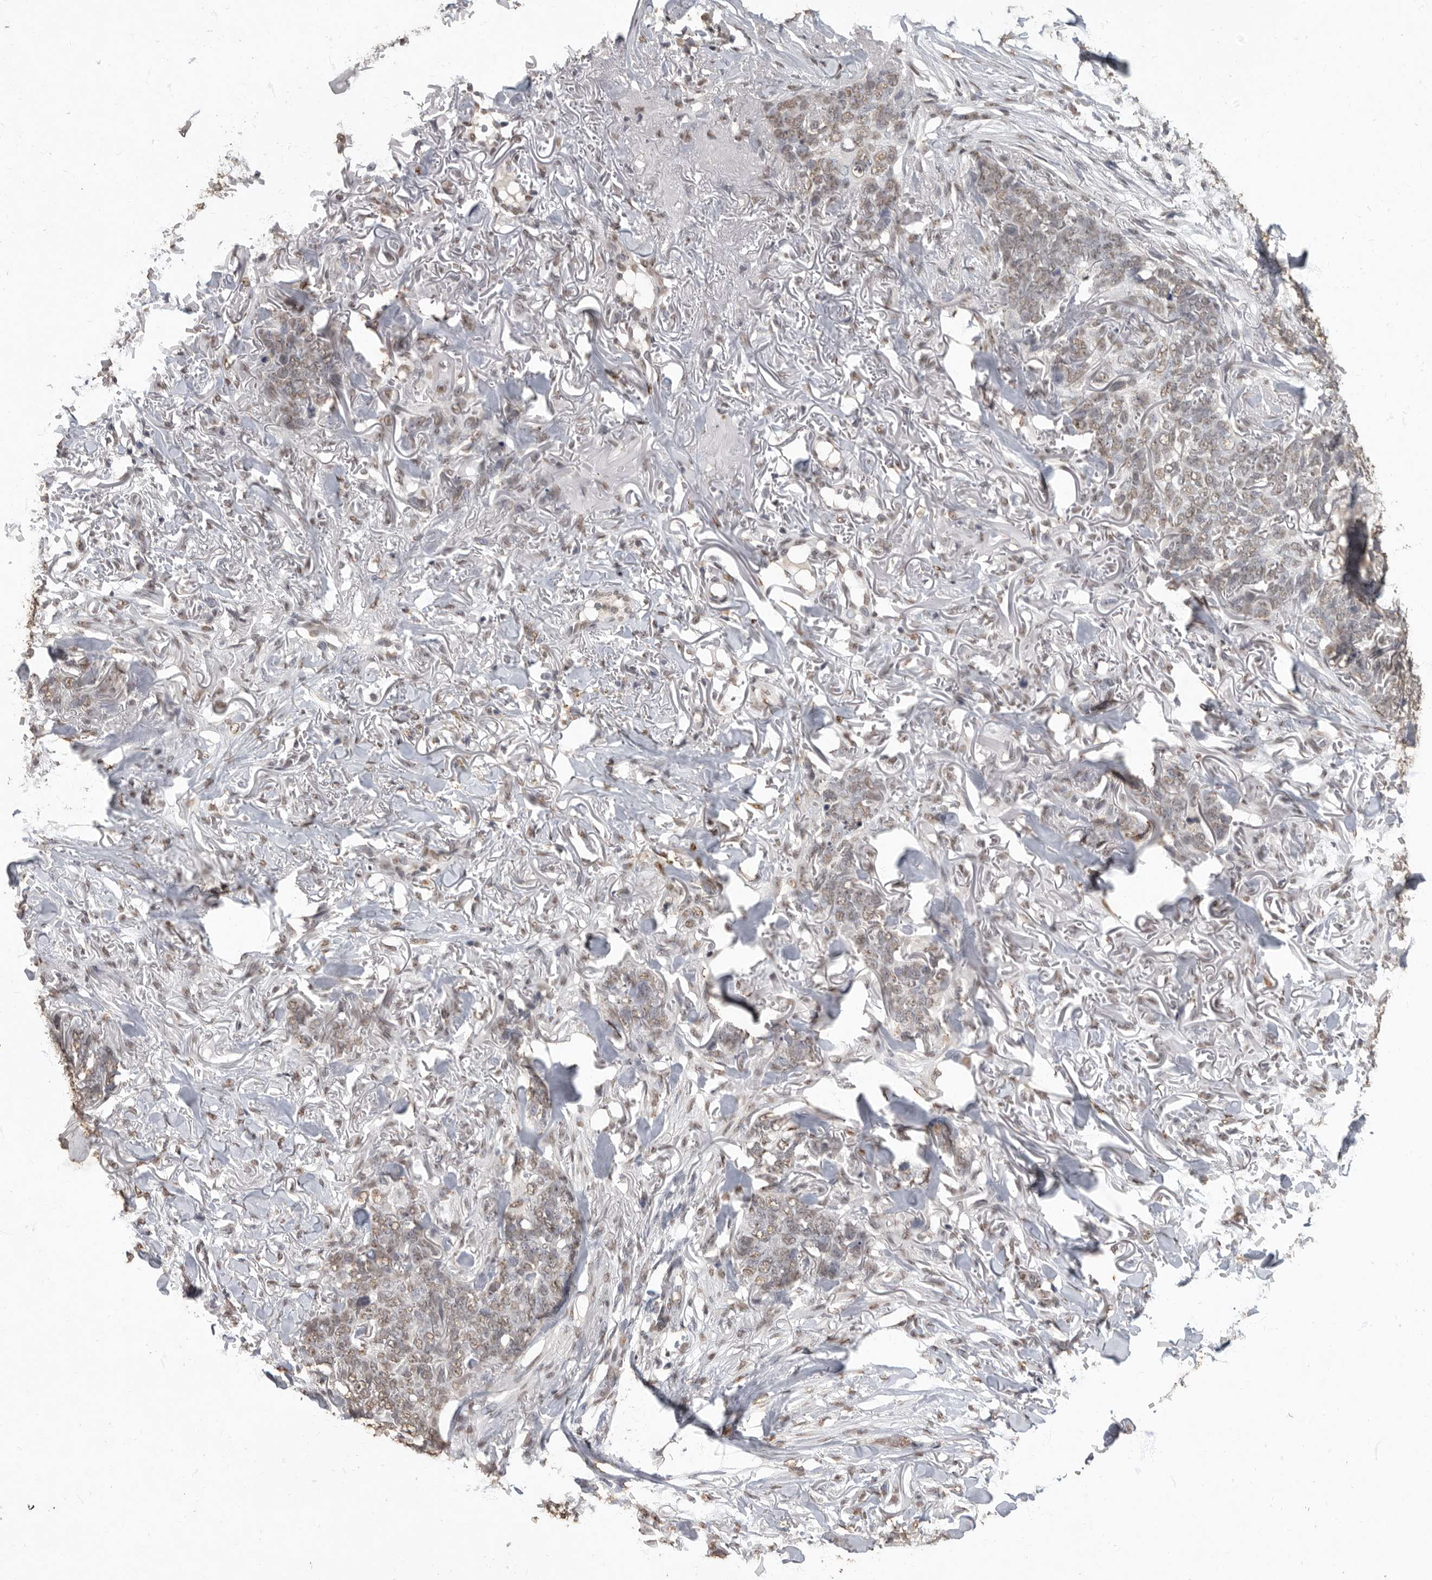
{"staining": {"intensity": "weak", "quantity": ">75%", "location": "nuclear"}, "tissue": "skin cancer", "cell_type": "Tumor cells", "image_type": "cancer", "snomed": [{"axis": "morphology", "description": "Normal tissue, NOS"}, {"axis": "morphology", "description": "Basal cell carcinoma"}, {"axis": "topography", "description": "Skin"}], "caption": "An image of basal cell carcinoma (skin) stained for a protein demonstrates weak nuclear brown staining in tumor cells.", "gene": "NBL1", "patient": {"sex": "male", "age": 77}}